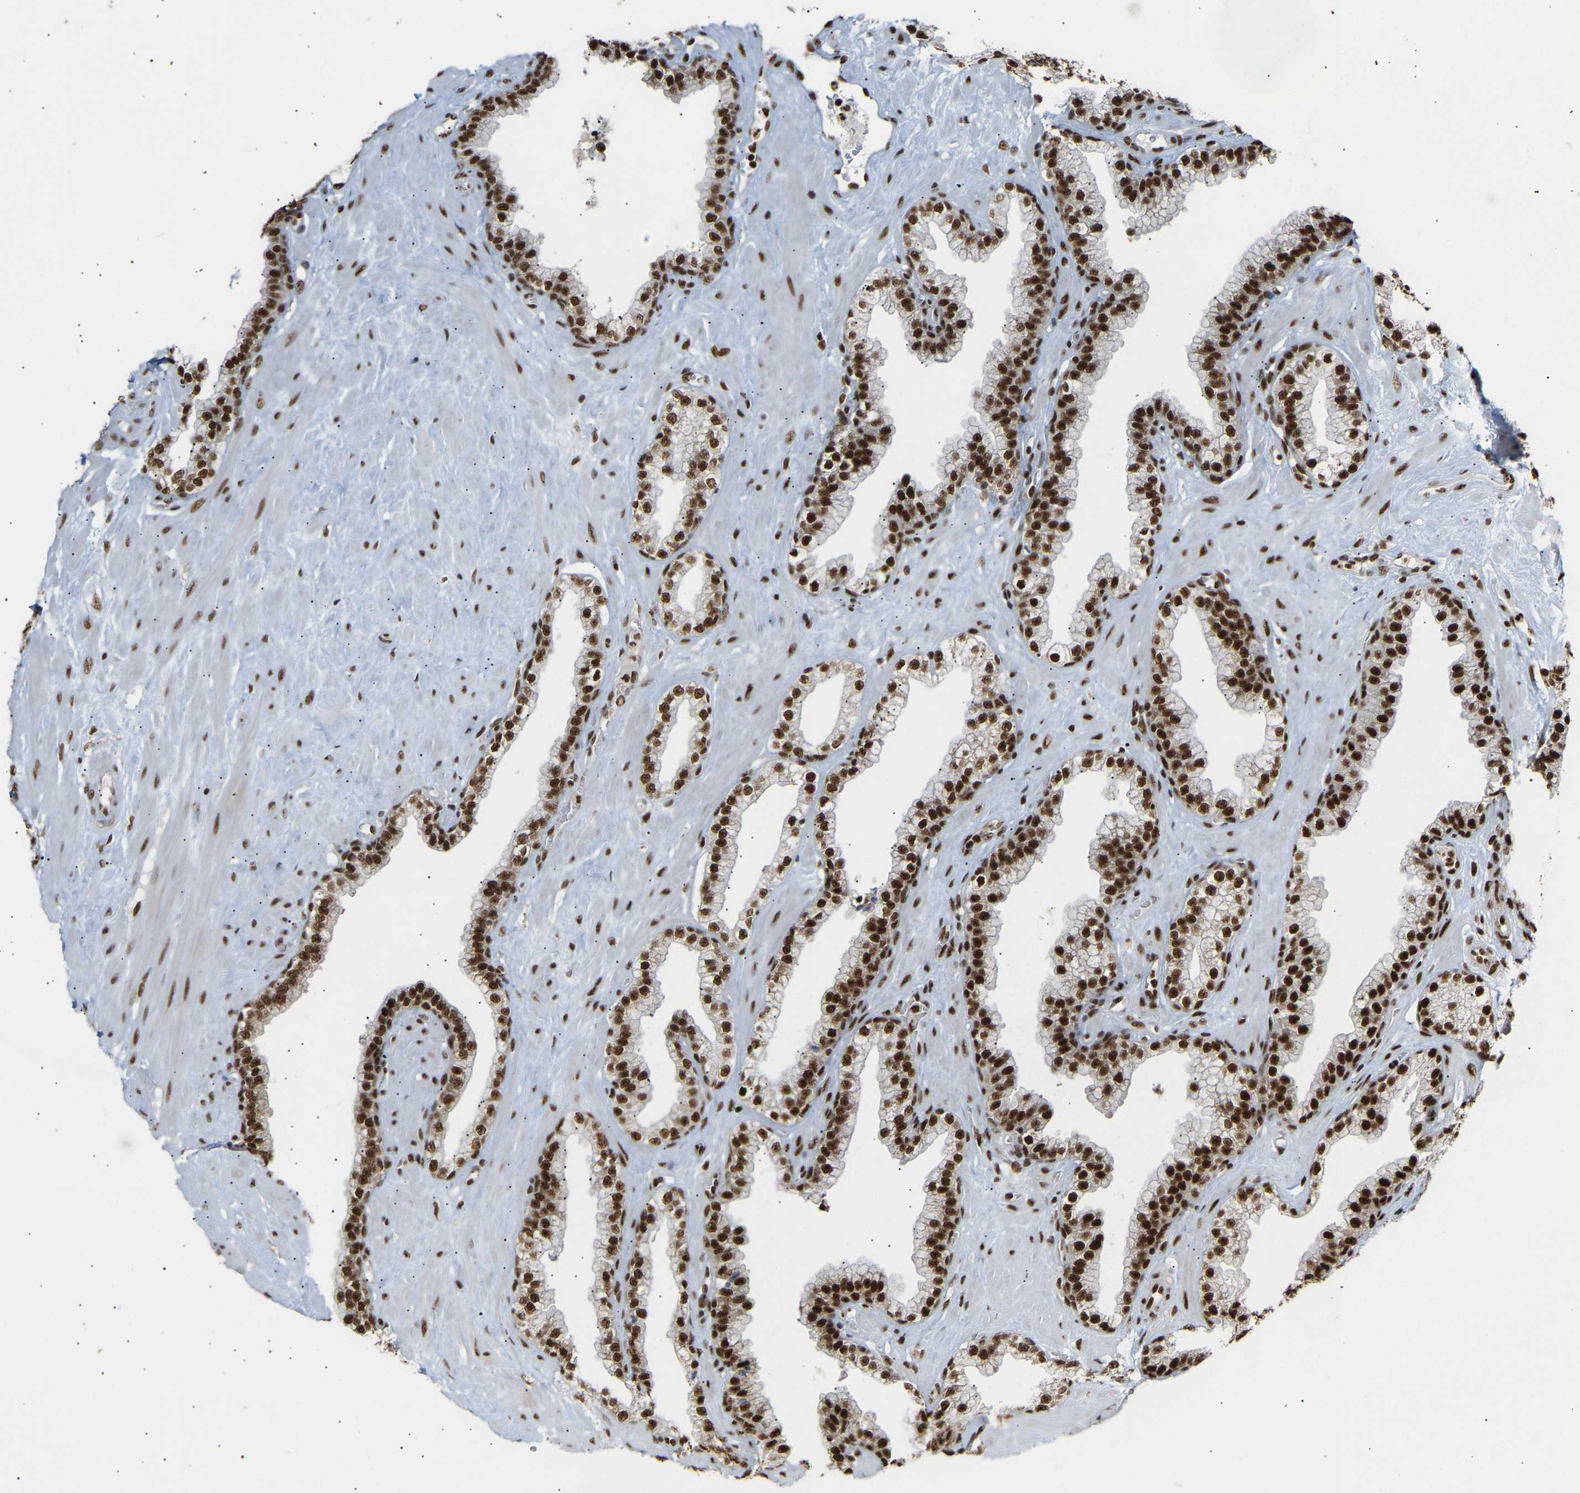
{"staining": {"intensity": "strong", "quantity": ">75%", "location": "cytoplasmic/membranous,nuclear"}, "tissue": "prostate", "cell_type": "Glandular cells", "image_type": "normal", "snomed": [{"axis": "morphology", "description": "Normal tissue, NOS"}, {"axis": "morphology", "description": "Urothelial carcinoma, Low grade"}, {"axis": "topography", "description": "Urinary bladder"}, {"axis": "topography", "description": "Prostate"}], "caption": "Glandular cells exhibit high levels of strong cytoplasmic/membranous,nuclear positivity in about >75% of cells in unremarkable human prostate.", "gene": "ALYREF", "patient": {"sex": "male", "age": 60}}